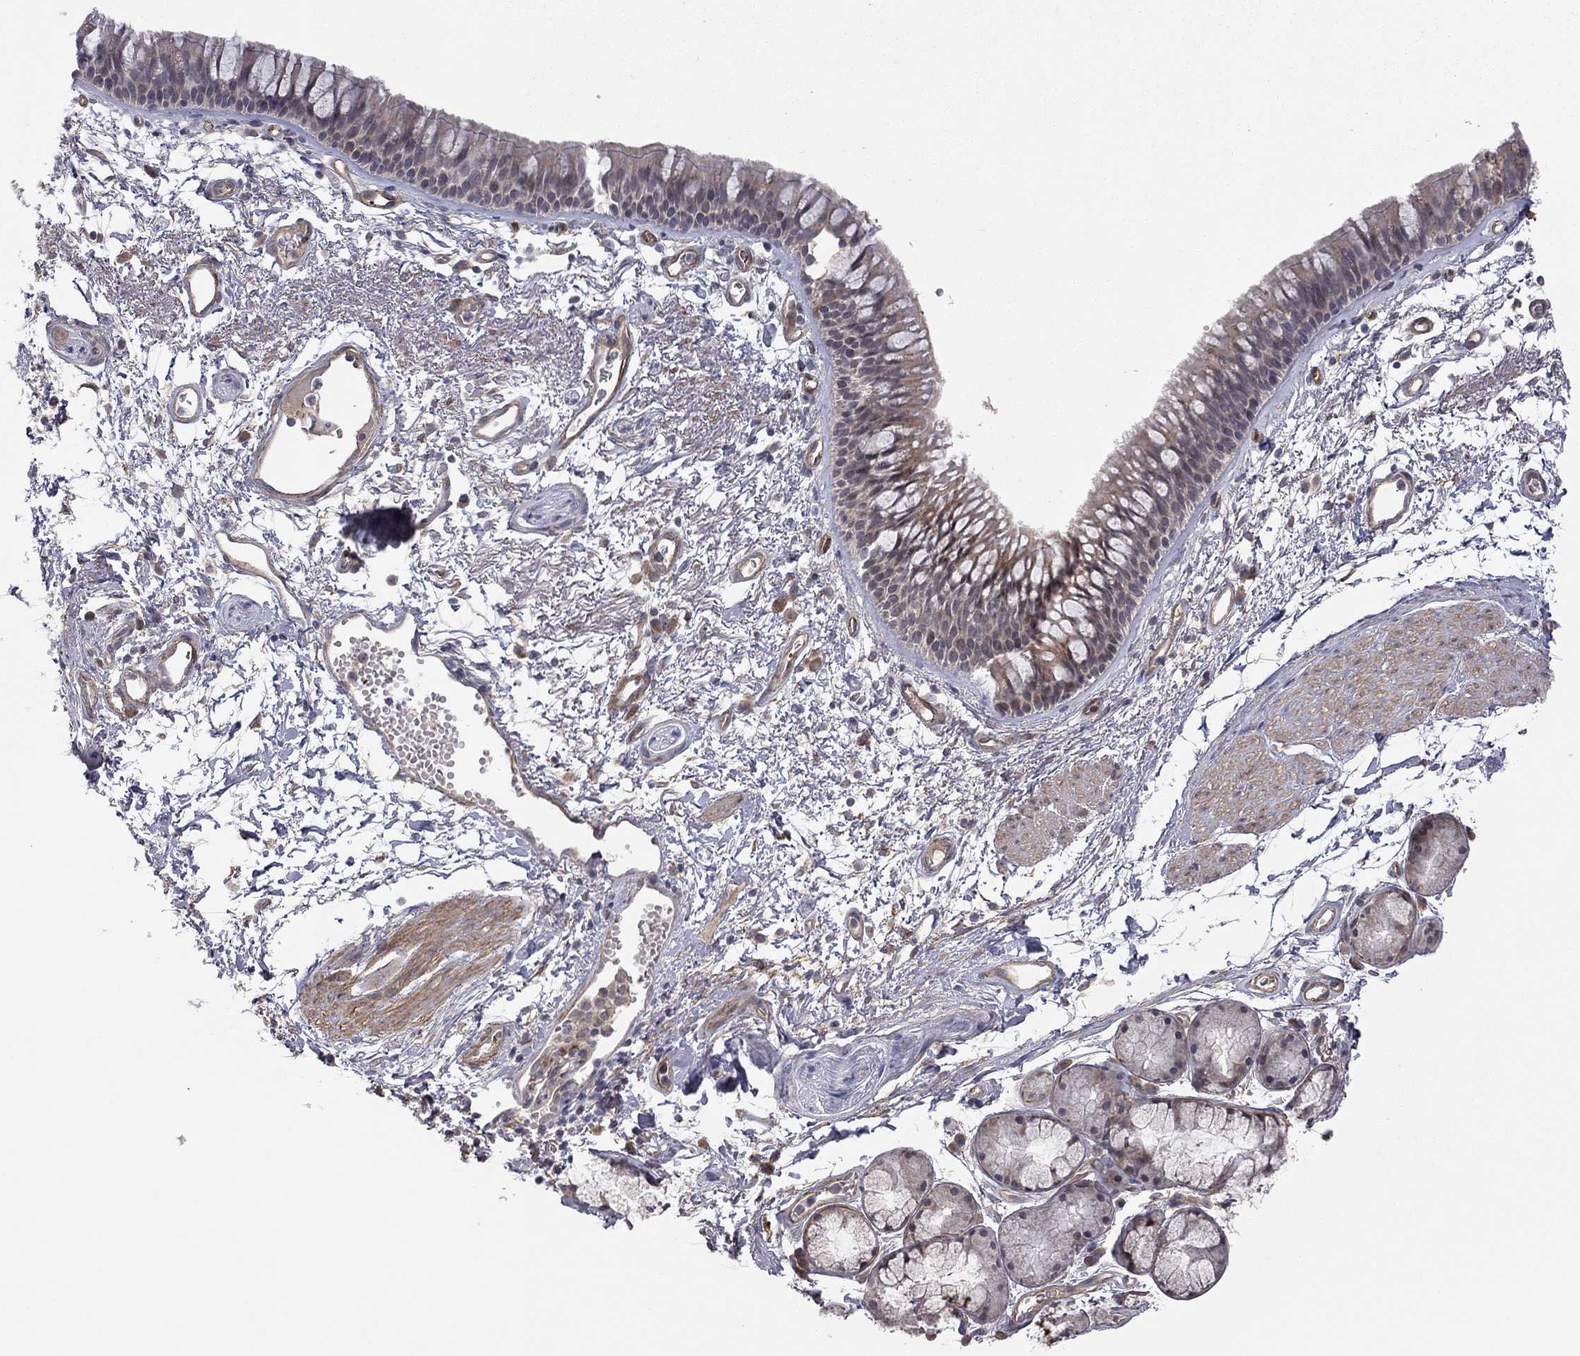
{"staining": {"intensity": "weak", "quantity": "<25%", "location": "cytoplasmic/membranous"}, "tissue": "bronchus", "cell_type": "Respiratory epithelial cells", "image_type": "normal", "snomed": [{"axis": "morphology", "description": "Normal tissue, NOS"}, {"axis": "topography", "description": "Cartilage tissue"}, {"axis": "topography", "description": "Bronchus"}], "caption": "High power microscopy histopathology image of an immunohistochemistry (IHC) image of normal bronchus, revealing no significant positivity in respiratory epithelial cells.", "gene": "EXOC3L2", "patient": {"sex": "male", "age": 66}}